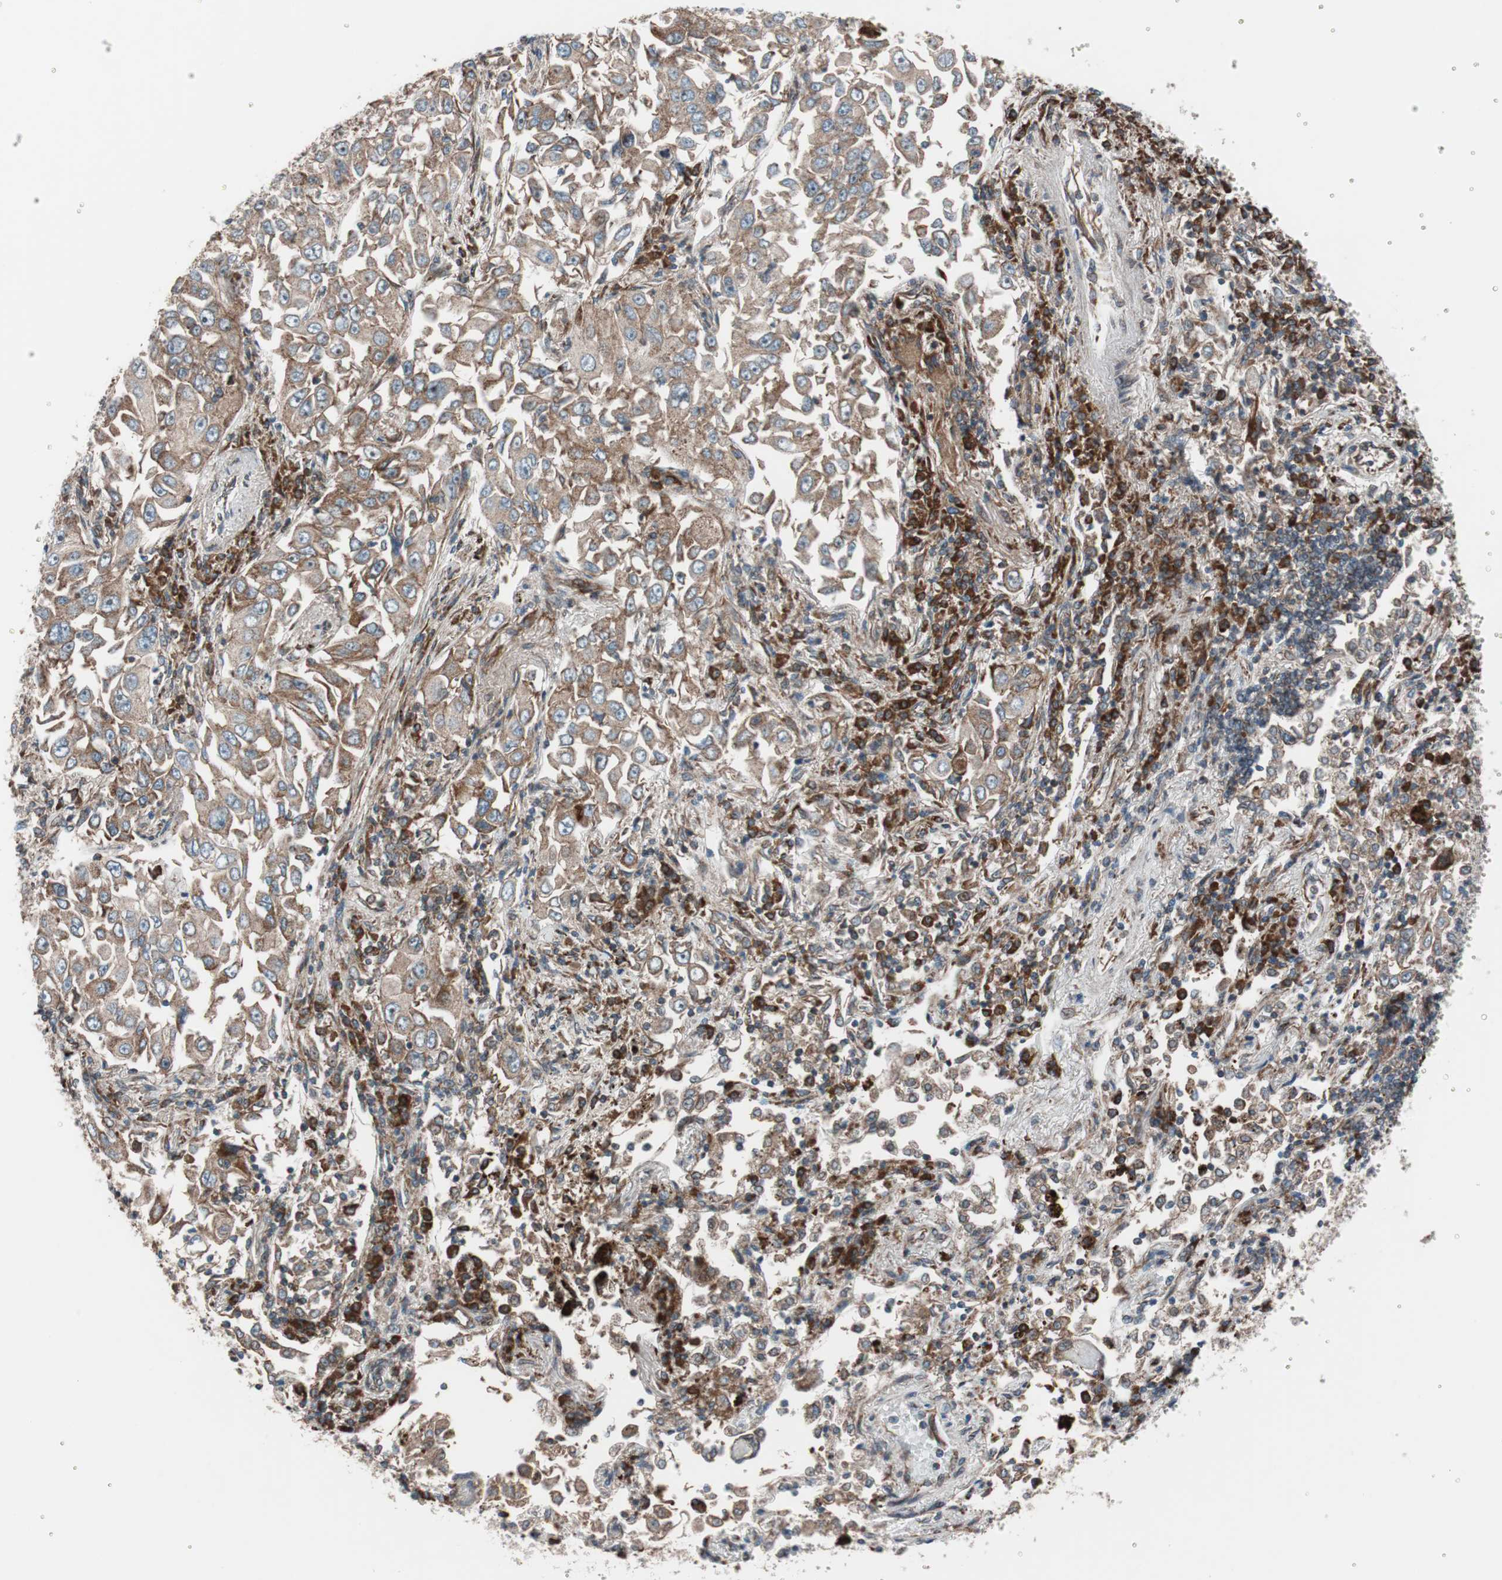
{"staining": {"intensity": "moderate", "quantity": ">75%", "location": "cytoplasmic/membranous"}, "tissue": "lung cancer", "cell_type": "Tumor cells", "image_type": "cancer", "snomed": [{"axis": "morphology", "description": "Adenocarcinoma, NOS"}, {"axis": "topography", "description": "Lung"}], "caption": "A micrograph showing moderate cytoplasmic/membranous expression in about >75% of tumor cells in lung adenocarcinoma, as visualized by brown immunohistochemical staining.", "gene": "CCL14", "patient": {"sex": "male", "age": 84}}